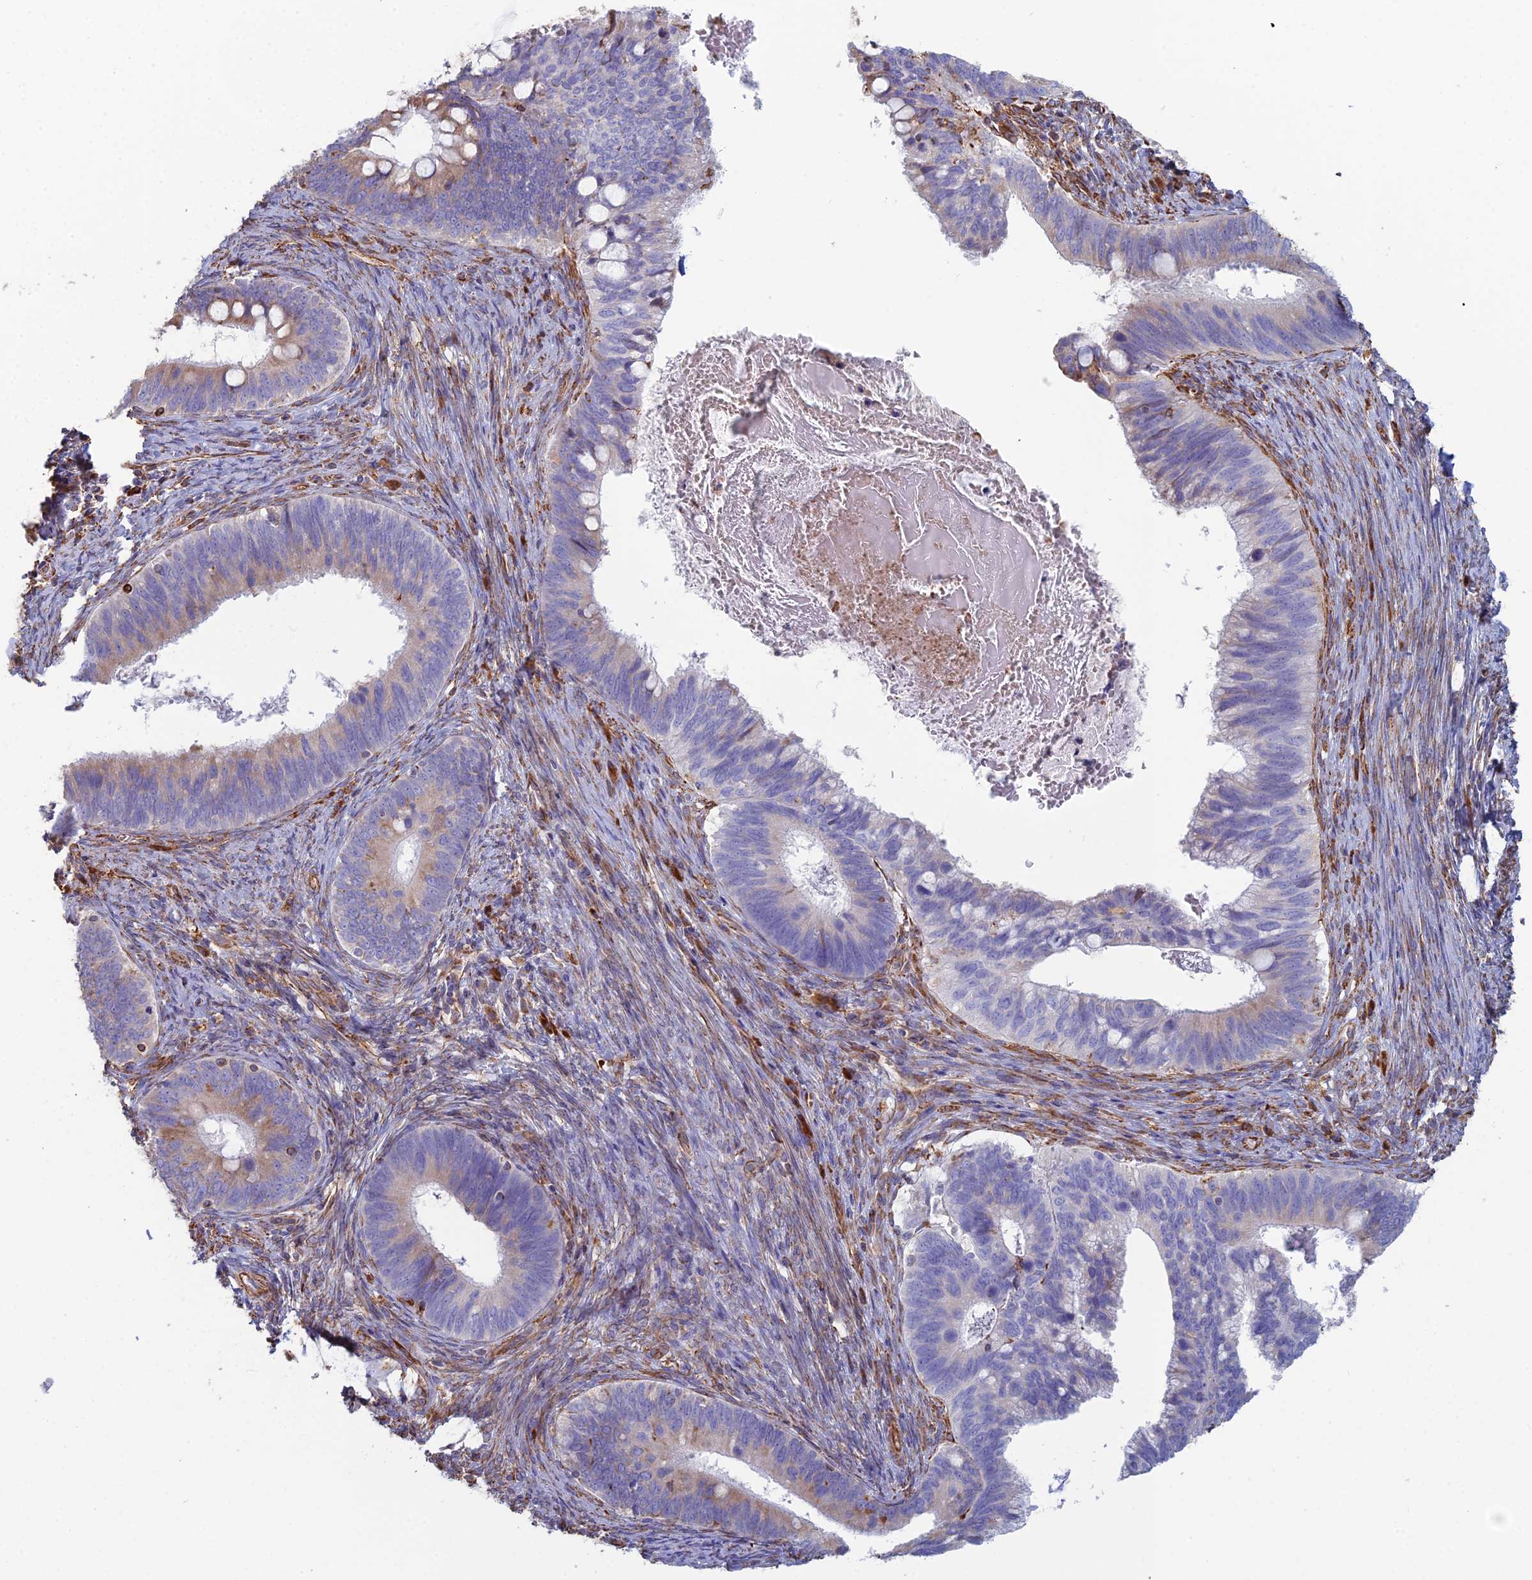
{"staining": {"intensity": "weak", "quantity": "<25%", "location": "cytoplasmic/membranous"}, "tissue": "cervical cancer", "cell_type": "Tumor cells", "image_type": "cancer", "snomed": [{"axis": "morphology", "description": "Adenocarcinoma, NOS"}, {"axis": "topography", "description": "Cervix"}], "caption": "This is an immunohistochemistry (IHC) micrograph of human cervical cancer. There is no positivity in tumor cells.", "gene": "CLVS2", "patient": {"sex": "female", "age": 42}}